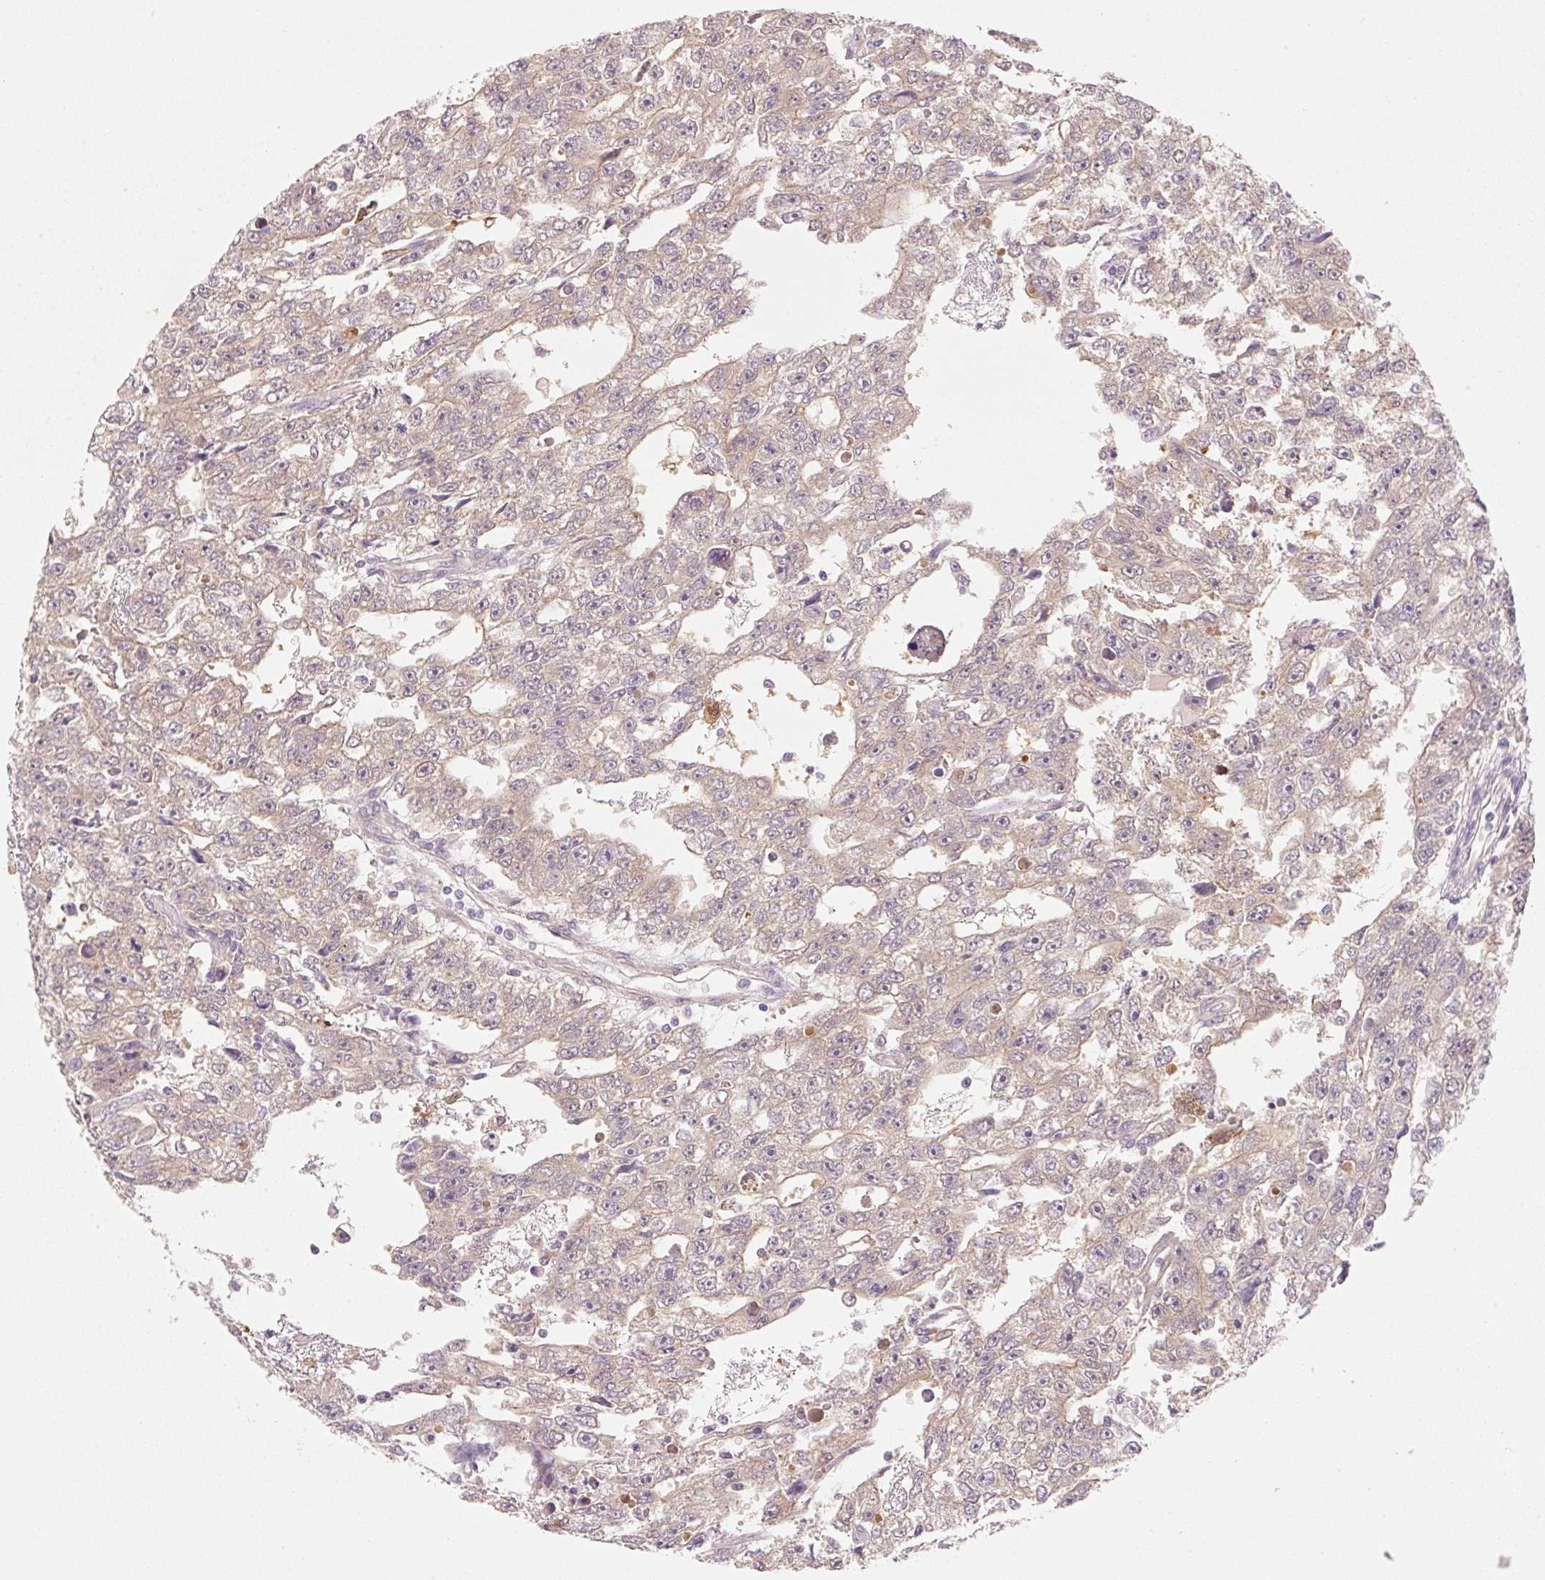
{"staining": {"intensity": "weak", "quantity": ">75%", "location": "cytoplasmic/membranous"}, "tissue": "testis cancer", "cell_type": "Tumor cells", "image_type": "cancer", "snomed": [{"axis": "morphology", "description": "Carcinoma, Embryonal, NOS"}, {"axis": "topography", "description": "Testis"}], "caption": "Protein expression analysis of testis cancer demonstrates weak cytoplasmic/membranous staining in about >75% of tumor cells. (brown staining indicates protein expression, while blue staining denotes nuclei).", "gene": "FABP5", "patient": {"sex": "male", "age": 20}}